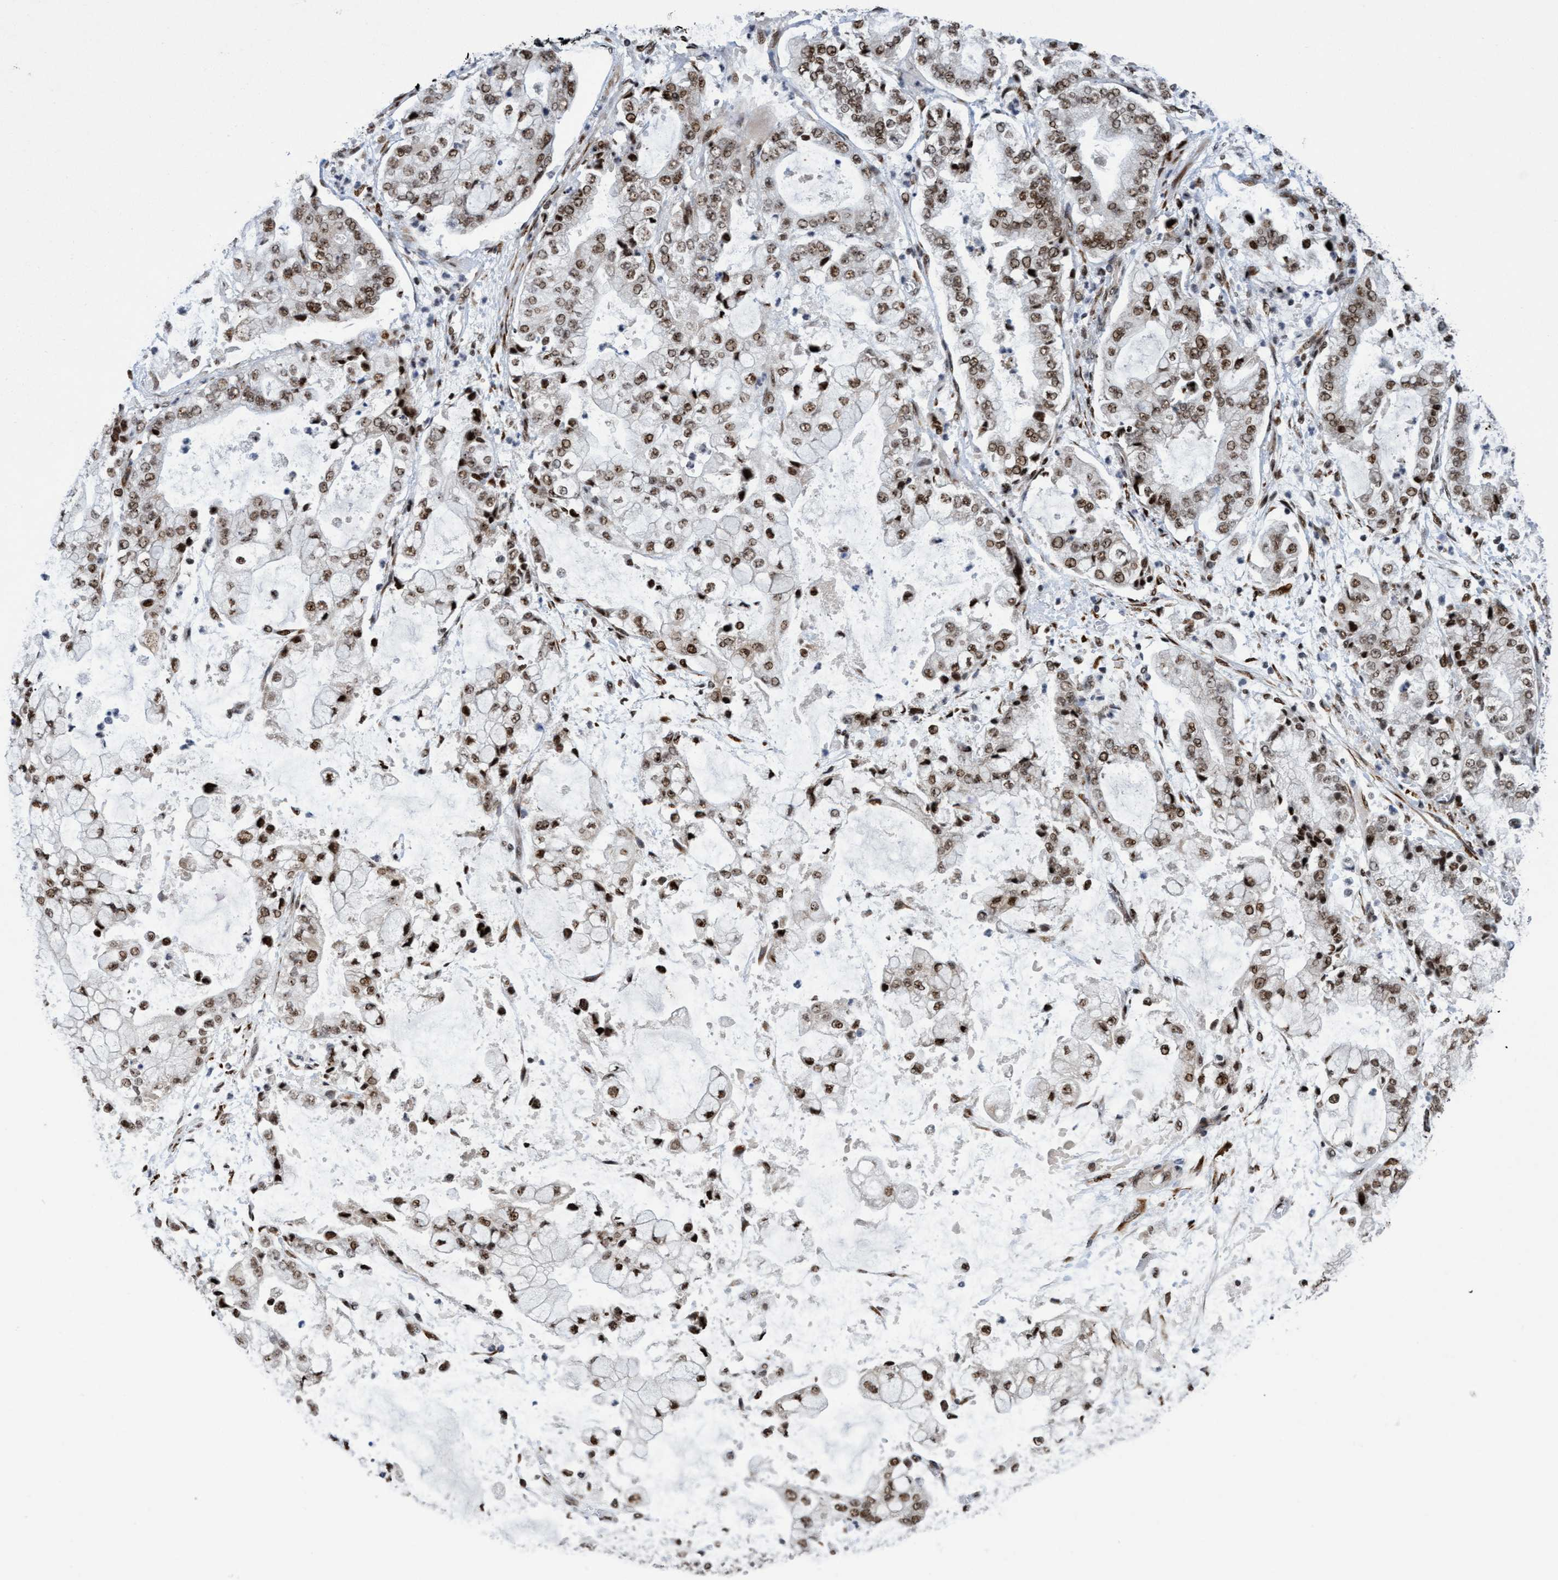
{"staining": {"intensity": "moderate", "quantity": ">75%", "location": "nuclear"}, "tissue": "stomach cancer", "cell_type": "Tumor cells", "image_type": "cancer", "snomed": [{"axis": "morphology", "description": "Adenocarcinoma, NOS"}, {"axis": "topography", "description": "Stomach"}], "caption": "Immunohistochemistry photomicrograph of human adenocarcinoma (stomach) stained for a protein (brown), which displays medium levels of moderate nuclear positivity in about >75% of tumor cells.", "gene": "GLT6D1", "patient": {"sex": "male", "age": 76}}